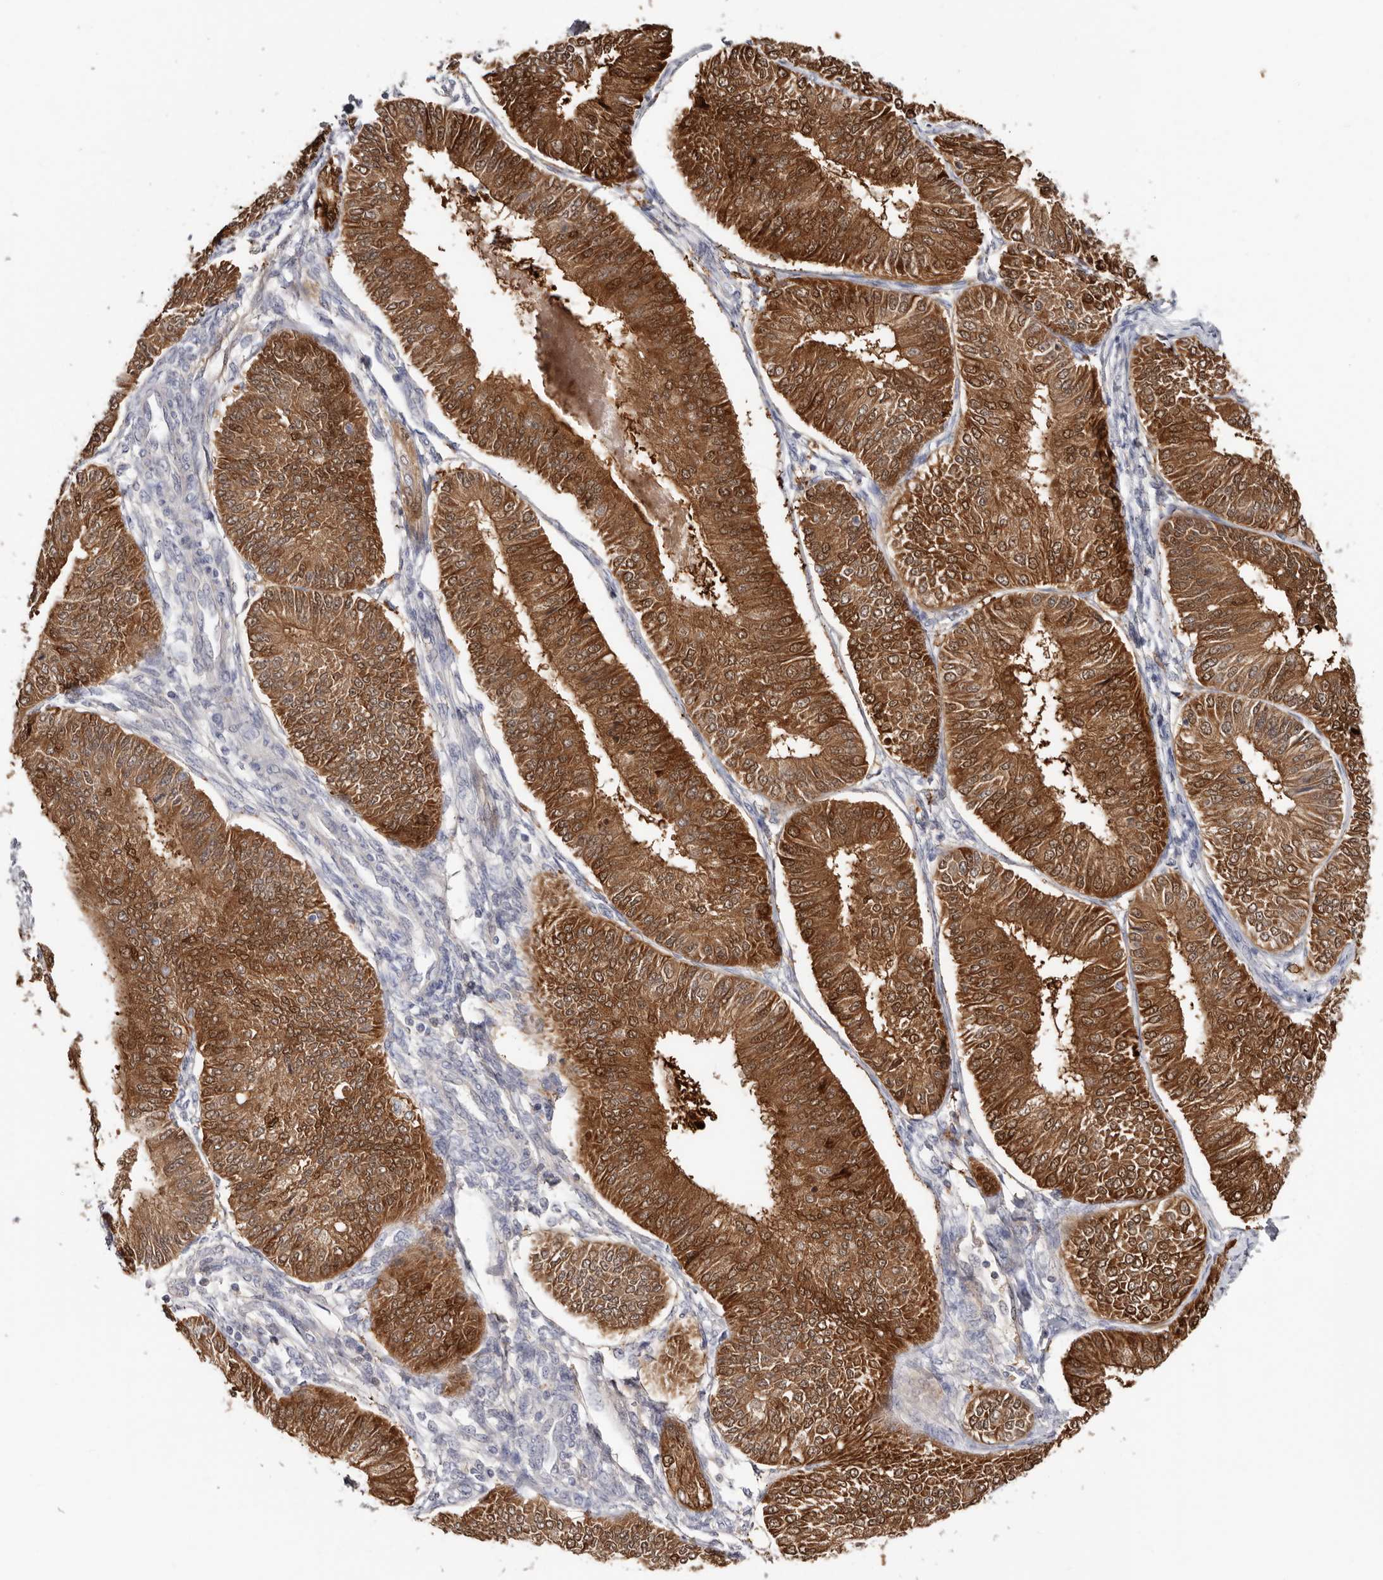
{"staining": {"intensity": "strong", "quantity": ">75%", "location": "cytoplasmic/membranous,nuclear"}, "tissue": "endometrial cancer", "cell_type": "Tumor cells", "image_type": "cancer", "snomed": [{"axis": "morphology", "description": "Adenocarcinoma, NOS"}, {"axis": "topography", "description": "Endometrium"}], "caption": "Immunohistochemistry (IHC) staining of endometrial cancer (adenocarcinoma), which demonstrates high levels of strong cytoplasmic/membranous and nuclear staining in approximately >75% of tumor cells indicating strong cytoplasmic/membranous and nuclear protein expression. The staining was performed using DAB (brown) for protein detection and nuclei were counterstained in hematoxylin (blue).", "gene": "PKDCC", "patient": {"sex": "female", "age": 58}}